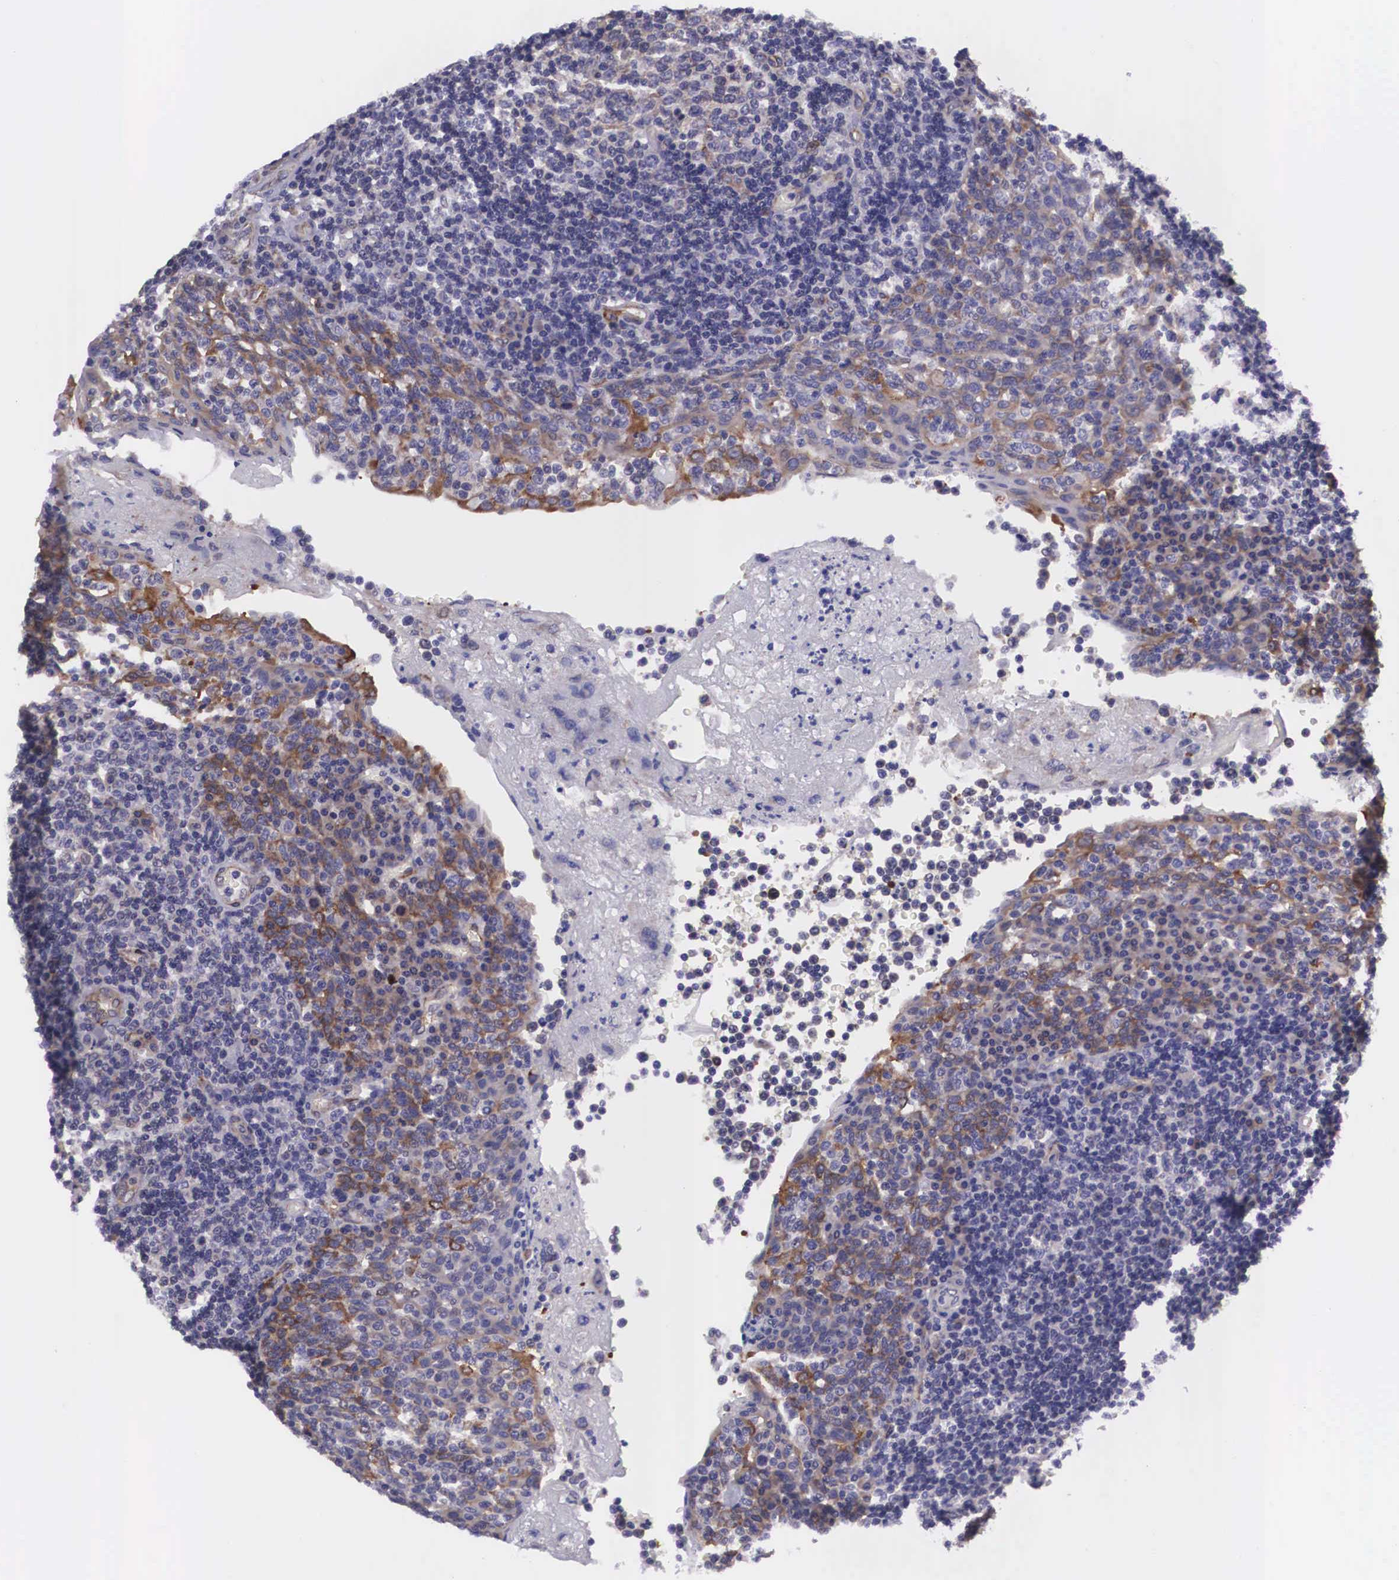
{"staining": {"intensity": "negative", "quantity": "none", "location": "none"}, "tissue": "tonsil", "cell_type": "Germinal center cells", "image_type": "normal", "snomed": [{"axis": "morphology", "description": "Normal tissue, NOS"}, {"axis": "topography", "description": "Tonsil"}], "caption": "Immunohistochemical staining of unremarkable human tonsil reveals no significant positivity in germinal center cells.", "gene": "BCAR1", "patient": {"sex": "female", "age": 3}}